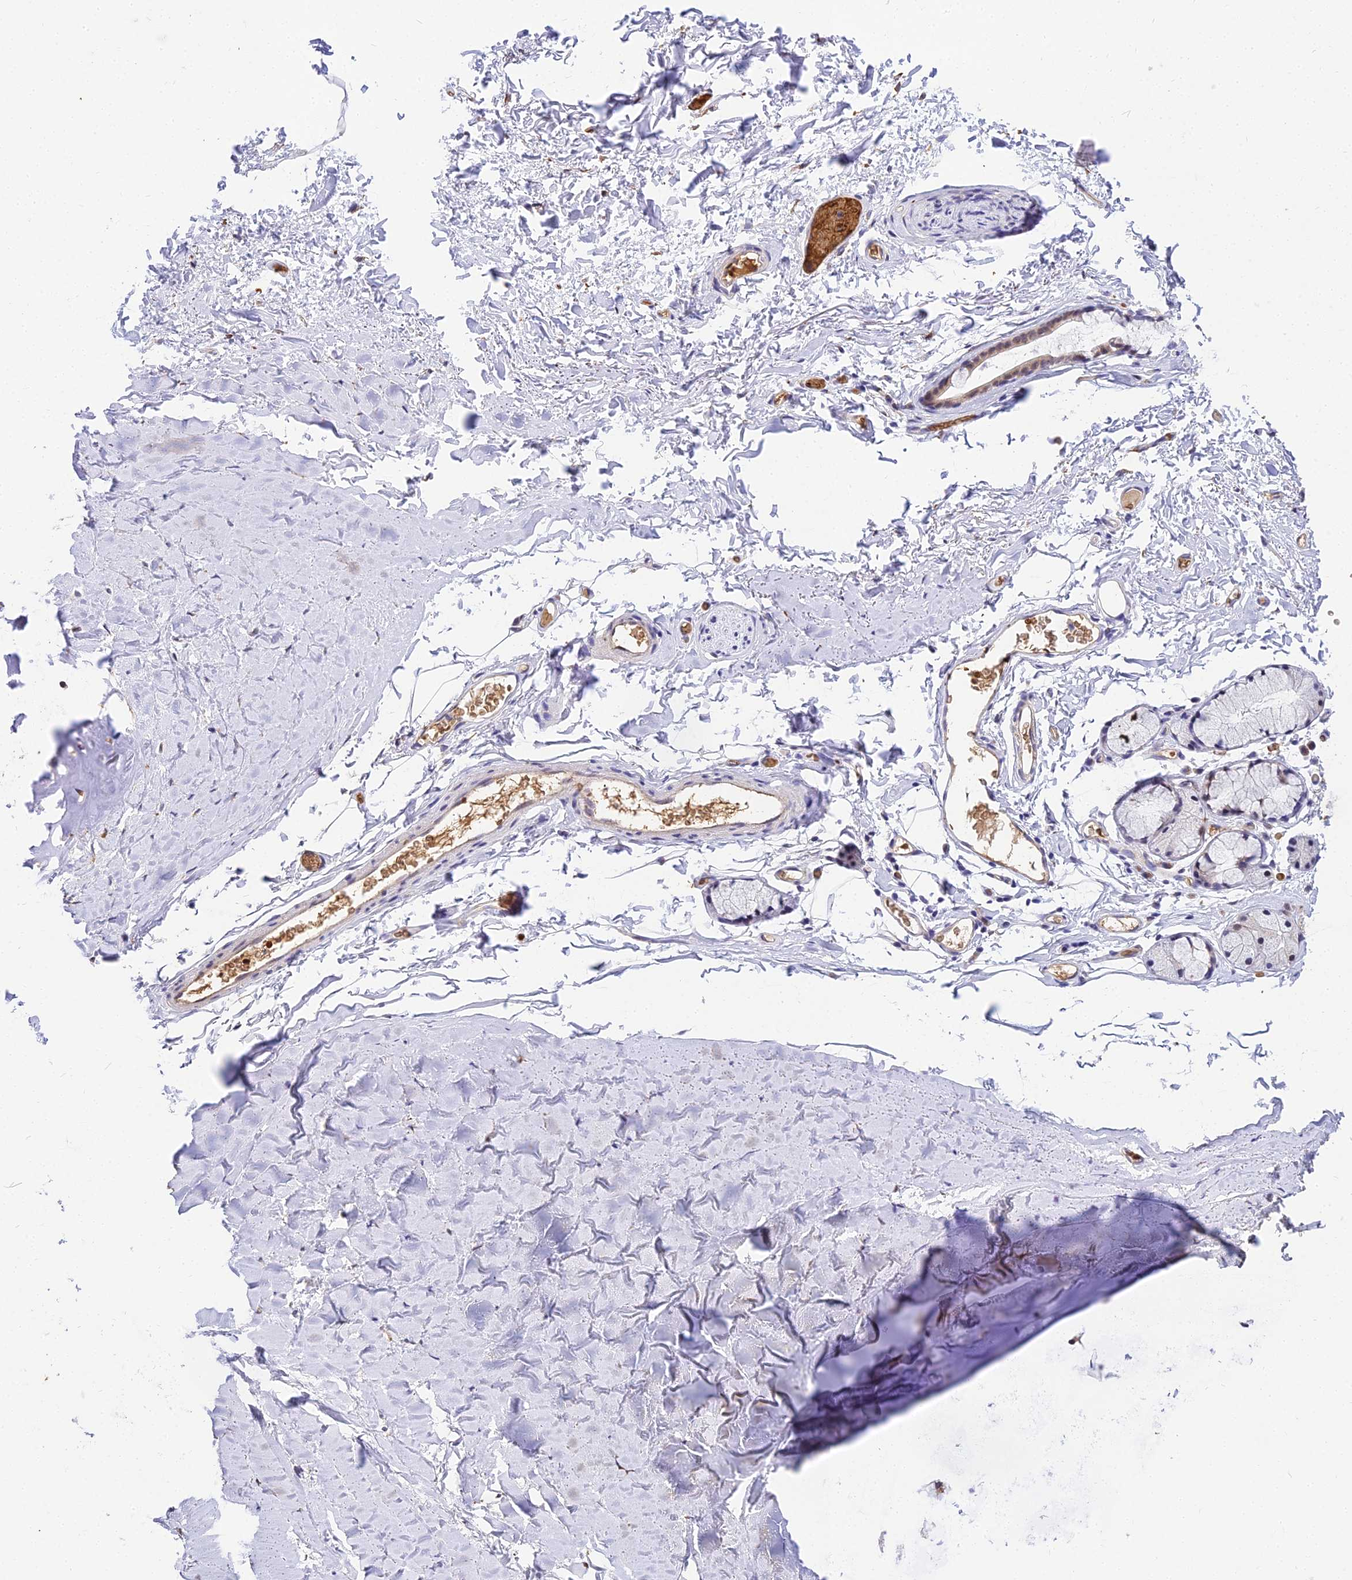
{"staining": {"intensity": "moderate", "quantity": ">75%", "location": "cytoplasmic/membranous"}, "tissue": "adipose tissue", "cell_type": "Adipocytes", "image_type": "normal", "snomed": [{"axis": "morphology", "description": "Normal tissue, NOS"}, {"axis": "topography", "description": "Bronchus"}], "caption": "A brown stain labels moderate cytoplasmic/membranous staining of a protein in adipocytes of unremarkable human adipose tissue. (DAB (3,3'-diaminobenzidine) IHC, brown staining for protein, blue staining for nuclei).", "gene": "BCL9", "patient": {"sex": "female", "age": 73}}